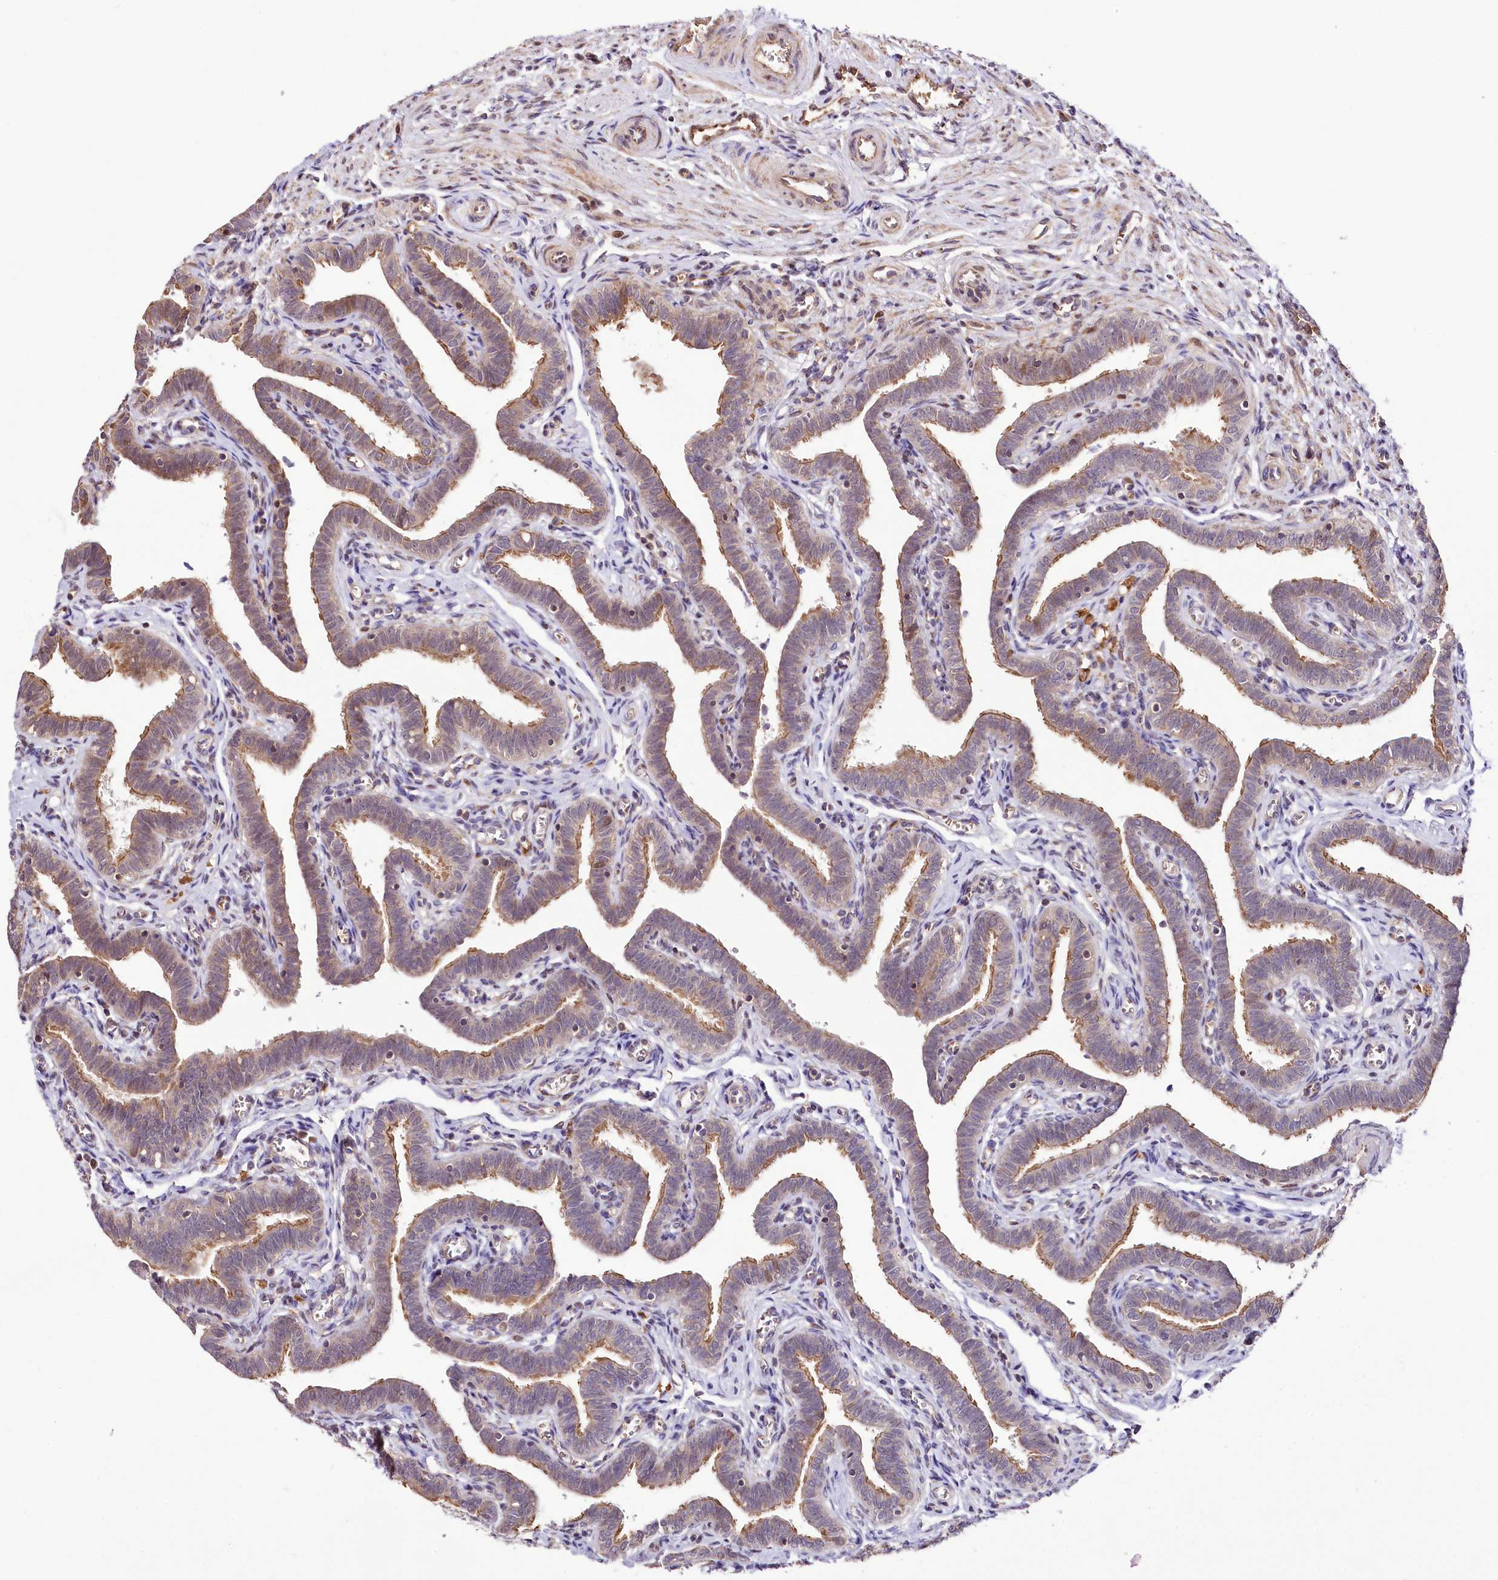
{"staining": {"intensity": "moderate", "quantity": "25%-75%", "location": "cytoplasmic/membranous,nuclear"}, "tissue": "fallopian tube", "cell_type": "Glandular cells", "image_type": "normal", "snomed": [{"axis": "morphology", "description": "Normal tissue, NOS"}, {"axis": "topography", "description": "Fallopian tube"}], "caption": "Glandular cells reveal medium levels of moderate cytoplasmic/membranous,nuclear positivity in about 25%-75% of cells in benign fallopian tube.", "gene": "CUTC", "patient": {"sex": "female", "age": 36}}